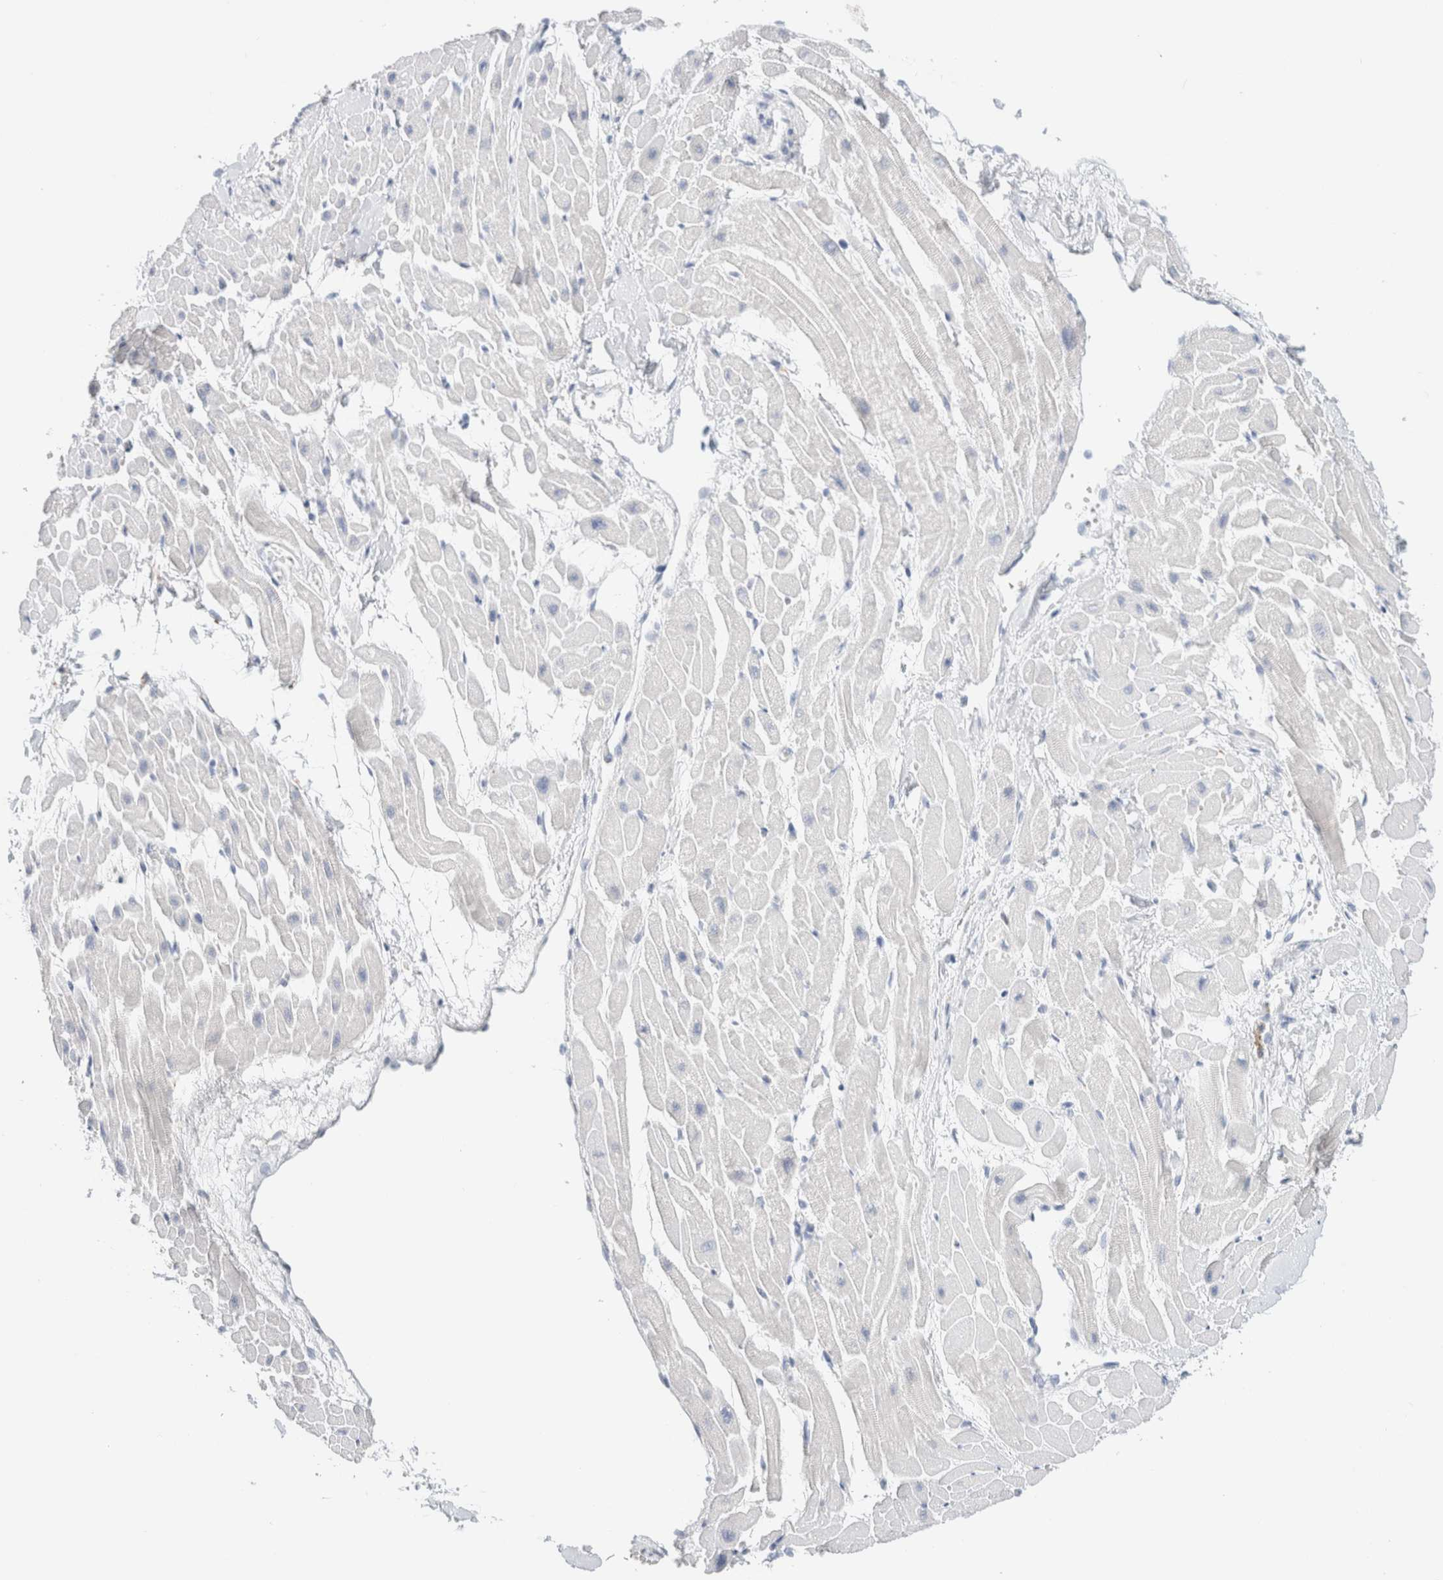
{"staining": {"intensity": "negative", "quantity": "none", "location": "none"}, "tissue": "heart muscle", "cell_type": "Cardiomyocytes", "image_type": "normal", "snomed": [{"axis": "morphology", "description": "Normal tissue, NOS"}, {"axis": "topography", "description": "Heart"}], "caption": "Immunohistochemistry (IHC) image of normal human heart muscle stained for a protein (brown), which reveals no staining in cardiomyocytes.", "gene": "CPQ", "patient": {"sex": "male", "age": 45}}